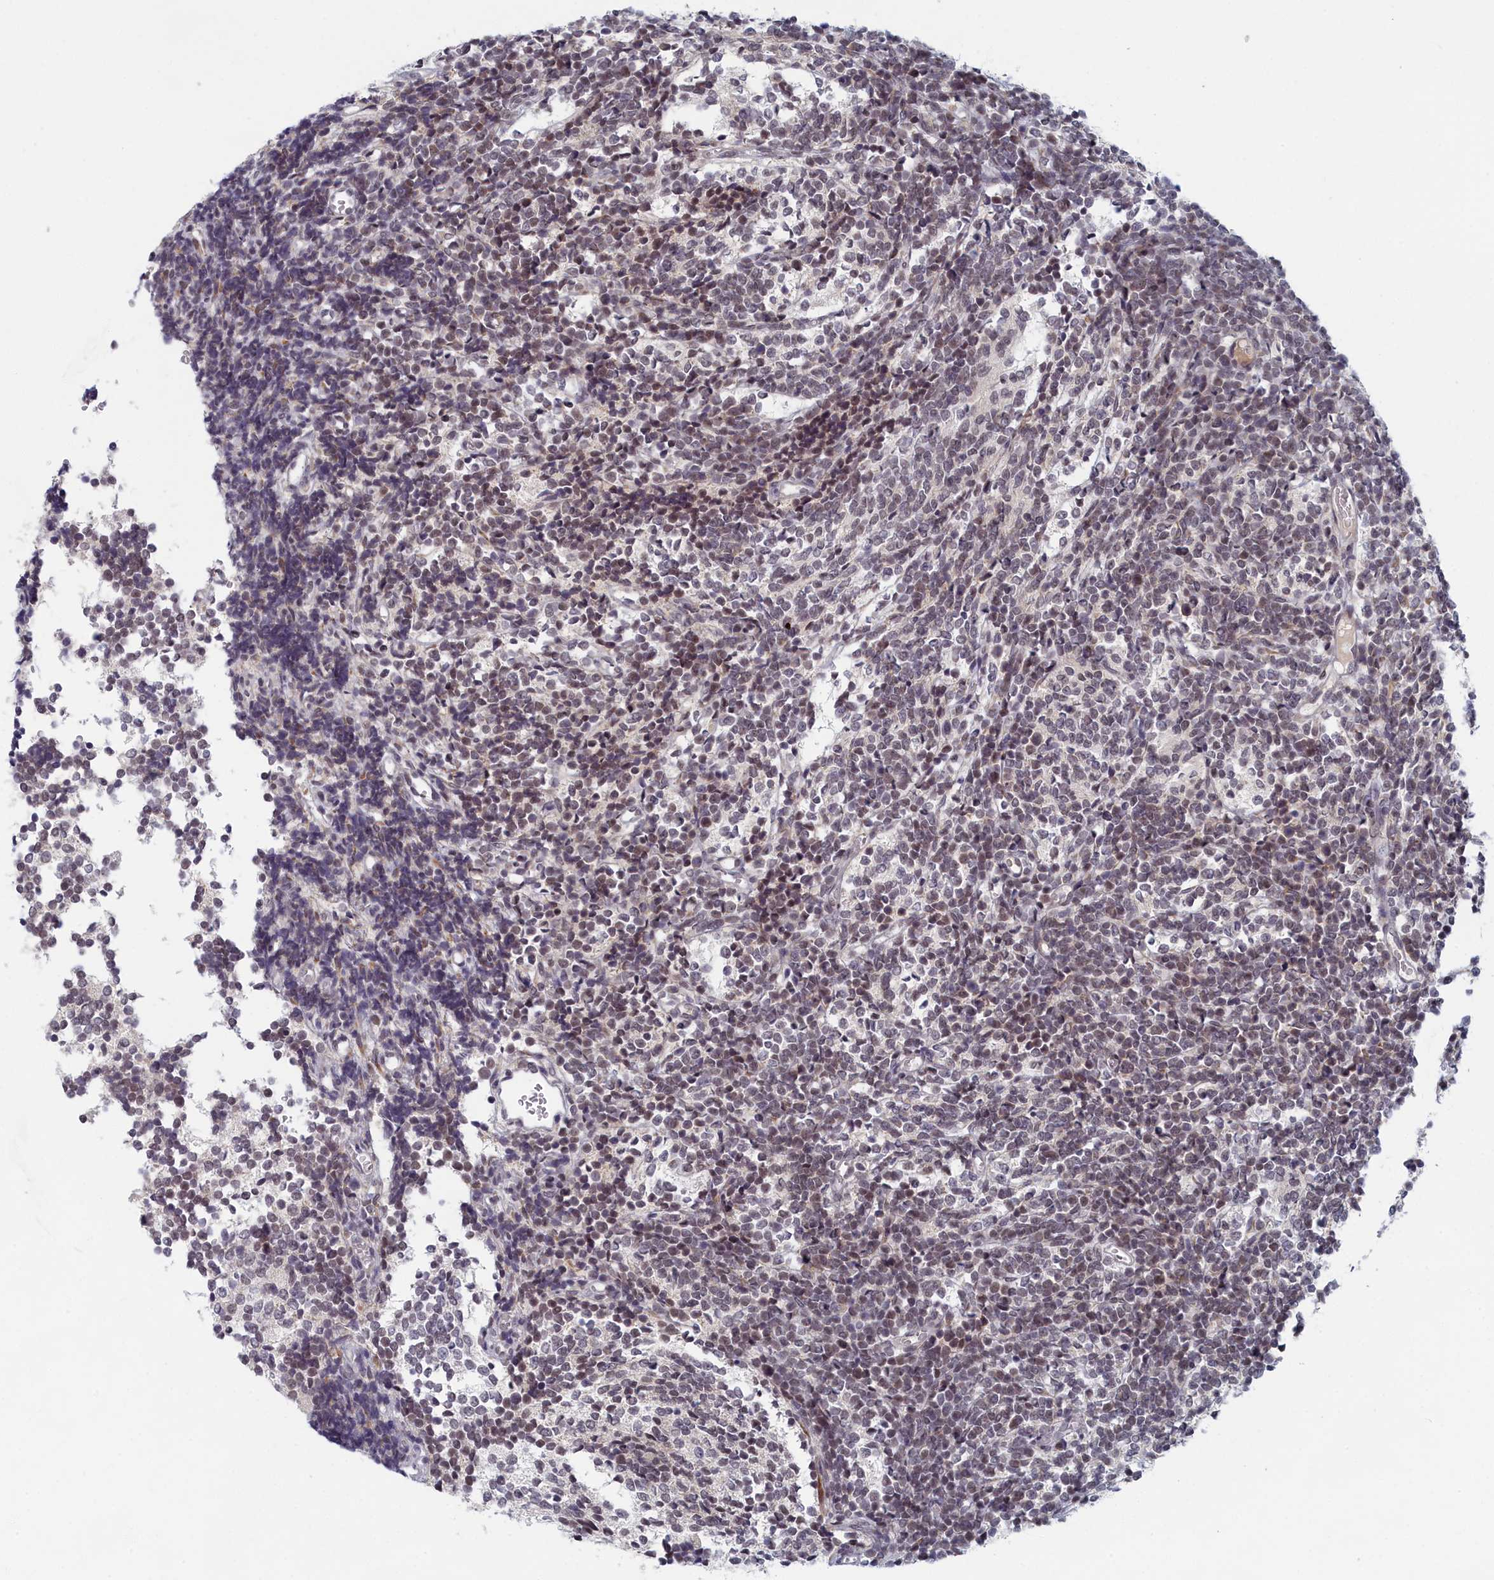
{"staining": {"intensity": "weak", "quantity": "<25%", "location": "nuclear"}, "tissue": "glioma", "cell_type": "Tumor cells", "image_type": "cancer", "snomed": [{"axis": "morphology", "description": "Glioma, malignant, Low grade"}, {"axis": "topography", "description": "Brain"}], "caption": "Photomicrograph shows no significant protein positivity in tumor cells of low-grade glioma (malignant).", "gene": "DNAJC17", "patient": {"sex": "female", "age": 1}}